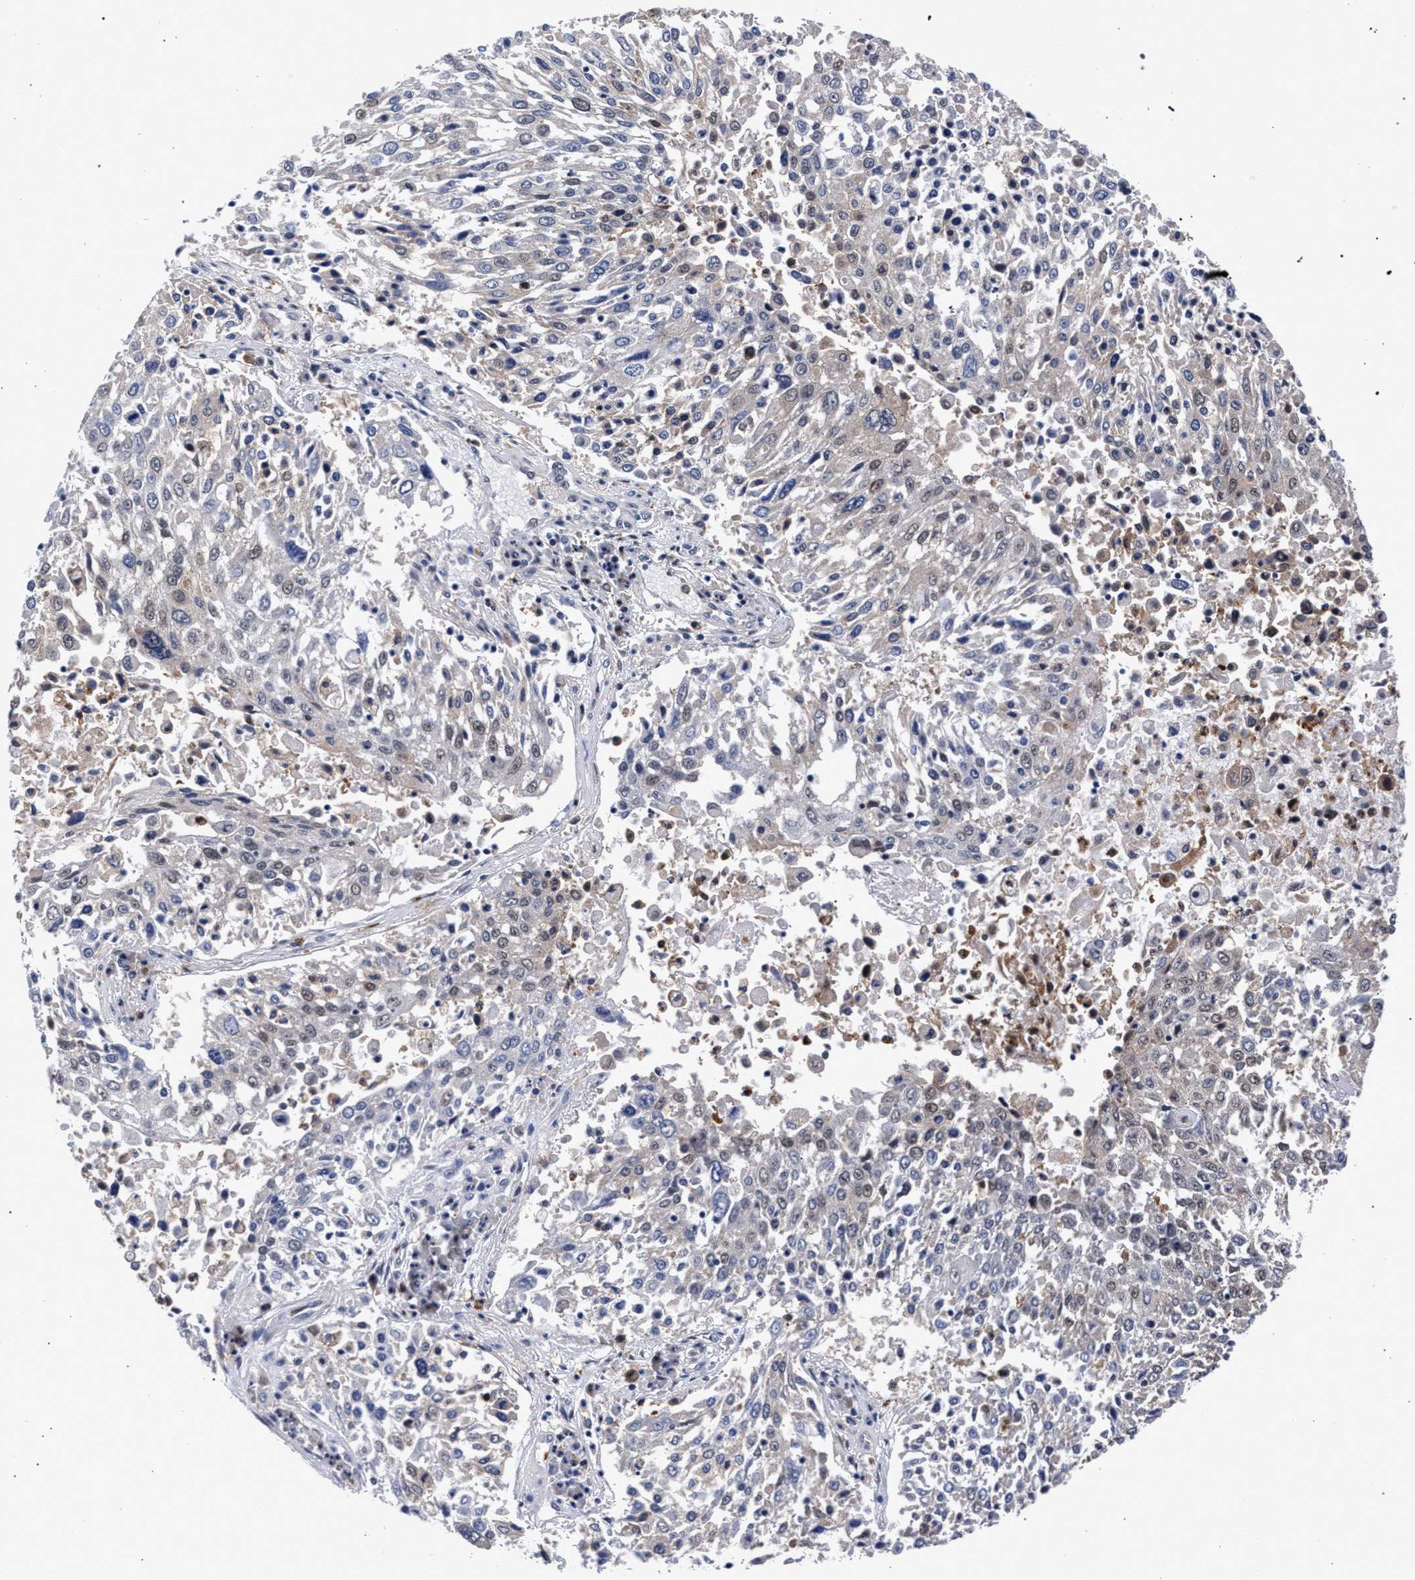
{"staining": {"intensity": "weak", "quantity": "<25%", "location": "nuclear"}, "tissue": "lung cancer", "cell_type": "Tumor cells", "image_type": "cancer", "snomed": [{"axis": "morphology", "description": "Squamous cell carcinoma, NOS"}, {"axis": "topography", "description": "Lung"}], "caption": "This histopathology image is of squamous cell carcinoma (lung) stained with immunohistochemistry to label a protein in brown with the nuclei are counter-stained blue. There is no positivity in tumor cells.", "gene": "ZNF462", "patient": {"sex": "male", "age": 65}}